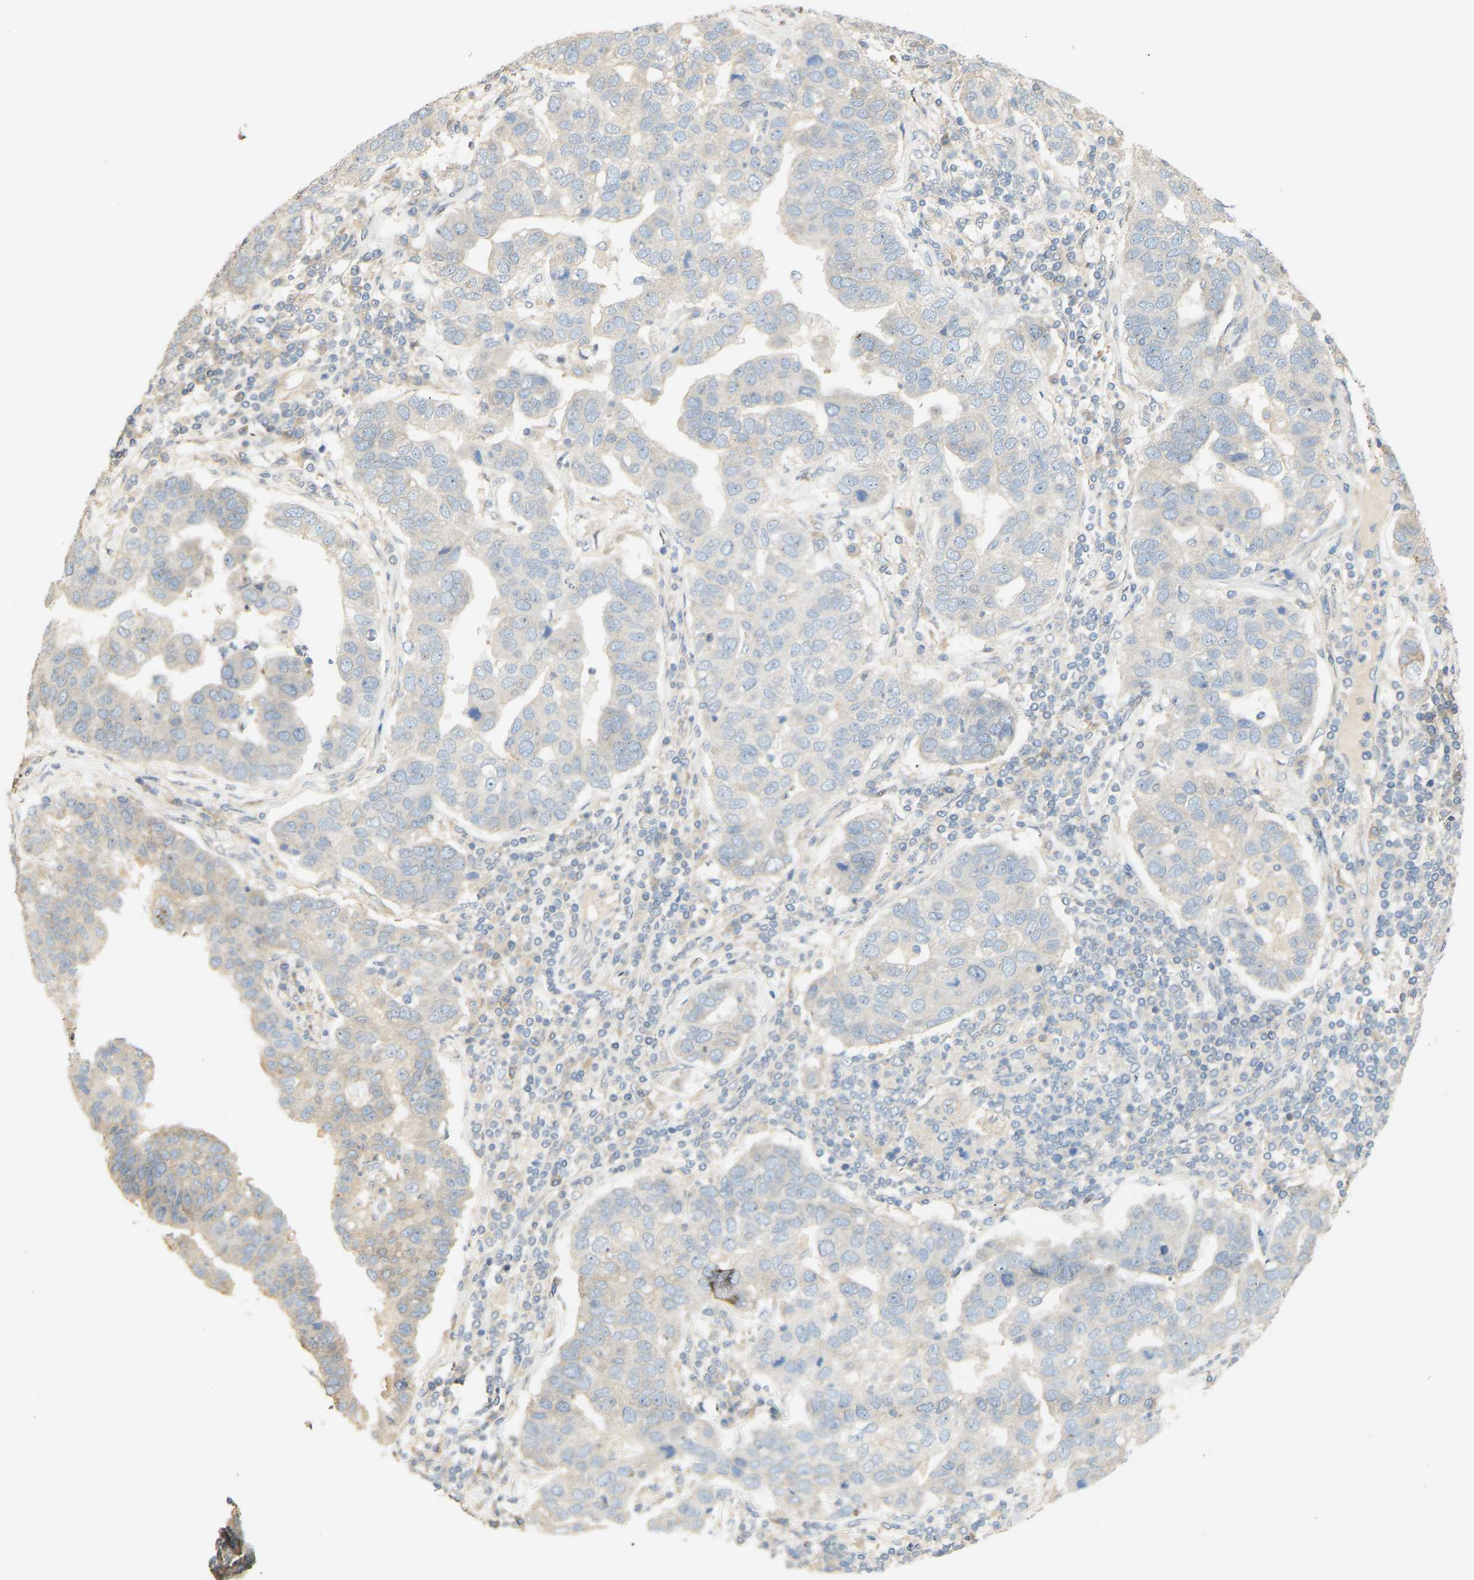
{"staining": {"intensity": "negative", "quantity": "none", "location": "none"}, "tissue": "pancreatic cancer", "cell_type": "Tumor cells", "image_type": "cancer", "snomed": [{"axis": "morphology", "description": "Adenocarcinoma, NOS"}, {"axis": "topography", "description": "Pancreas"}], "caption": "A high-resolution histopathology image shows IHC staining of pancreatic adenocarcinoma, which displays no significant positivity in tumor cells.", "gene": "PTPN4", "patient": {"sex": "female", "age": 61}}